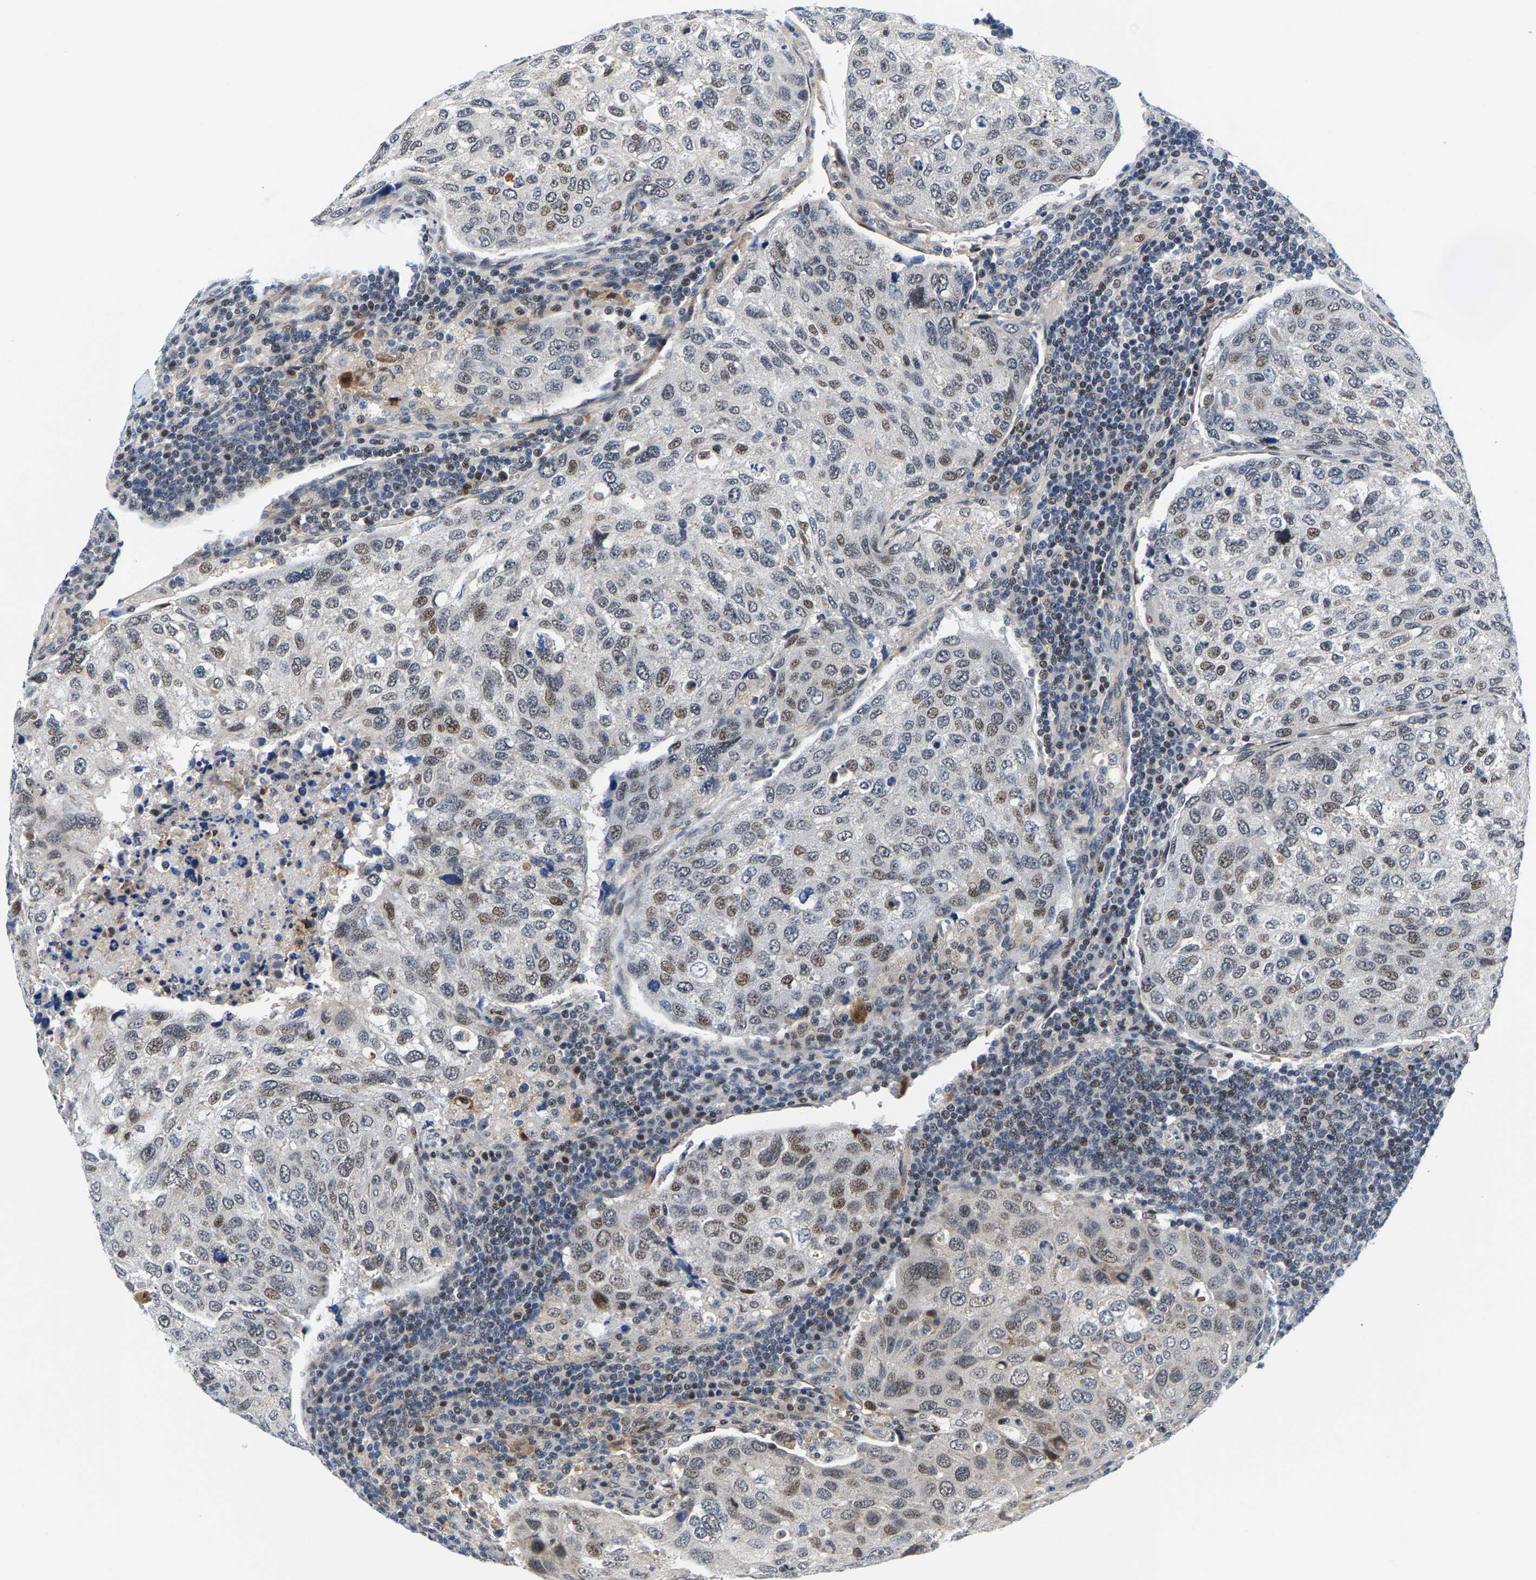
{"staining": {"intensity": "weak", "quantity": "25%-75%", "location": "nuclear"}, "tissue": "urothelial cancer", "cell_type": "Tumor cells", "image_type": "cancer", "snomed": [{"axis": "morphology", "description": "Urothelial carcinoma, High grade"}, {"axis": "topography", "description": "Lymph node"}, {"axis": "topography", "description": "Urinary bladder"}], "caption": "An immunohistochemistry (IHC) histopathology image of tumor tissue is shown. Protein staining in brown shows weak nuclear positivity in urothelial cancer within tumor cells. Immunohistochemistry stains the protein of interest in brown and the nuclei are stained blue.", "gene": "GTPBP10", "patient": {"sex": "male", "age": 51}}